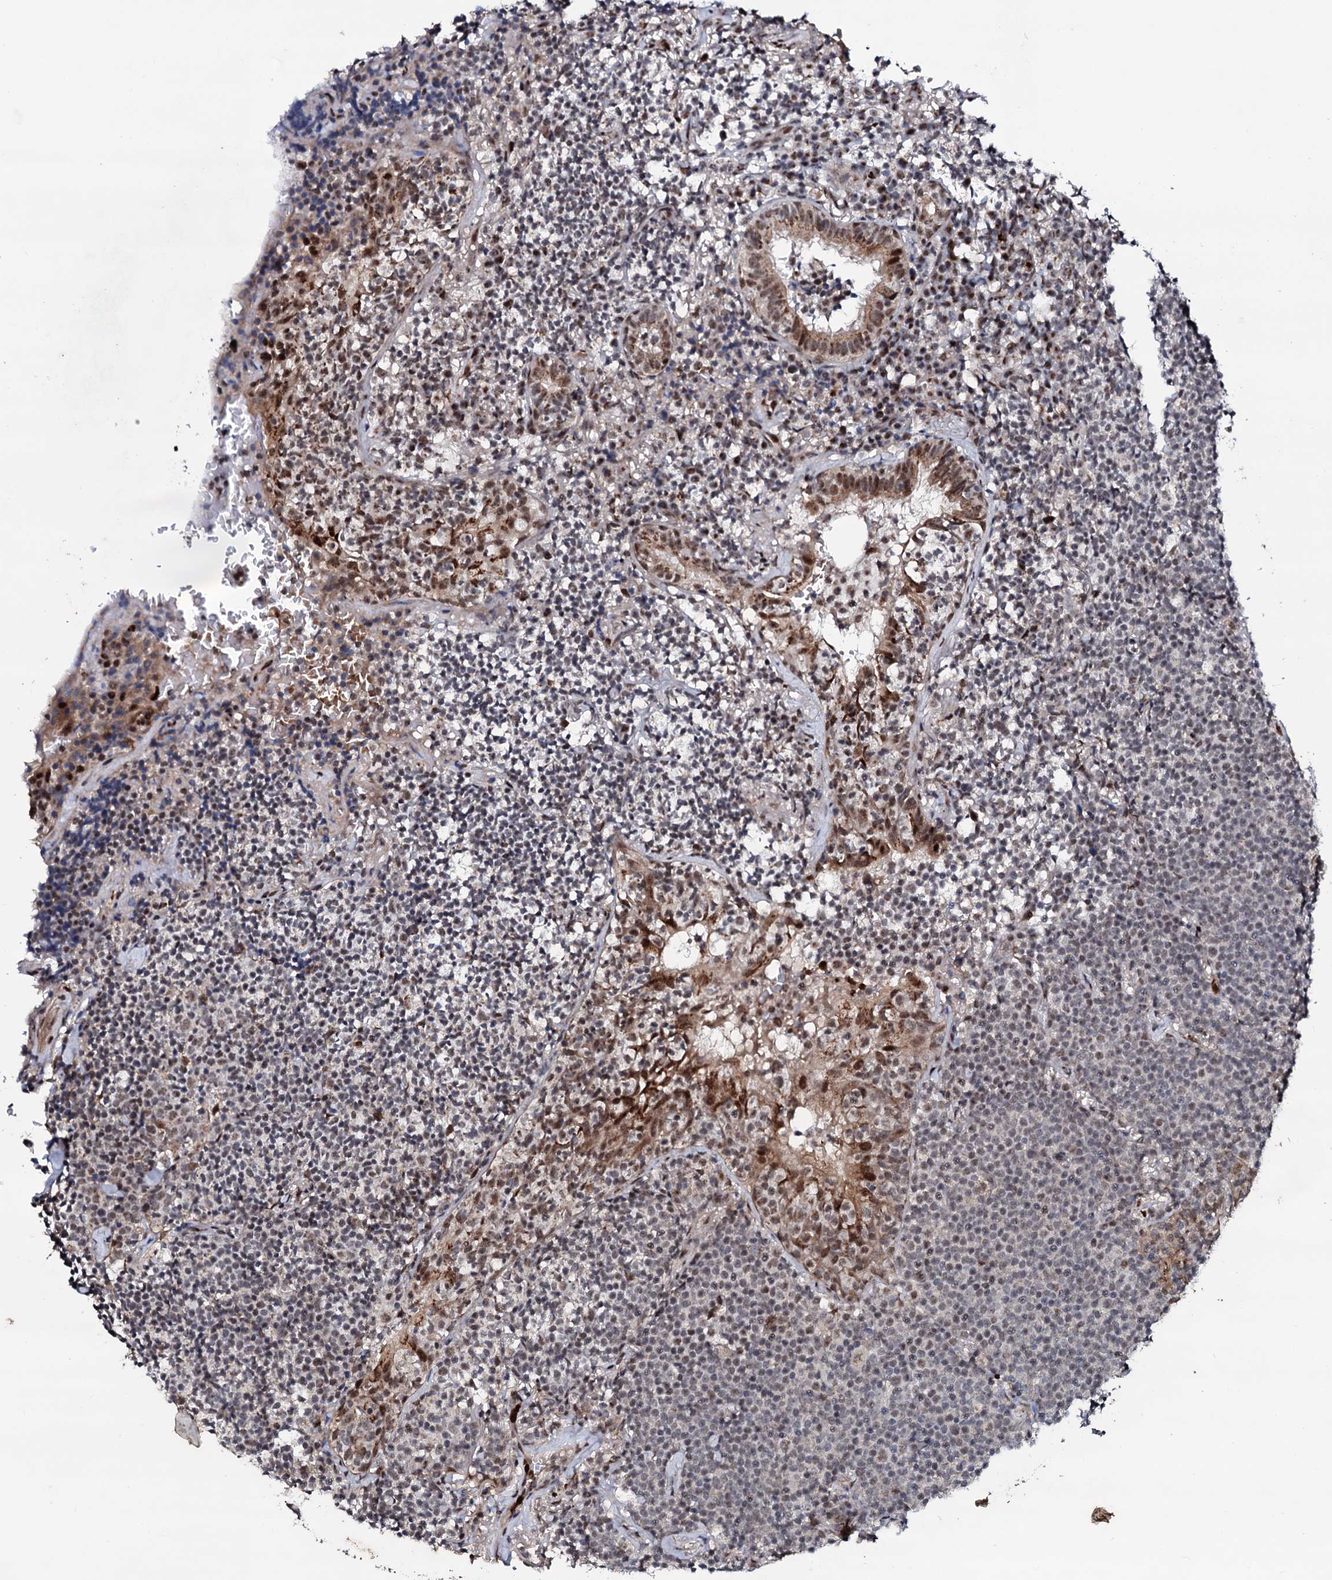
{"staining": {"intensity": "weak", "quantity": "25%-75%", "location": "nuclear"}, "tissue": "lymphoma", "cell_type": "Tumor cells", "image_type": "cancer", "snomed": [{"axis": "morphology", "description": "Malignant lymphoma, non-Hodgkin's type, Low grade"}, {"axis": "topography", "description": "Lung"}], "caption": "A high-resolution photomicrograph shows IHC staining of malignant lymphoma, non-Hodgkin's type (low-grade), which displays weak nuclear staining in approximately 25%-75% of tumor cells.", "gene": "COG6", "patient": {"sex": "female", "age": 71}}